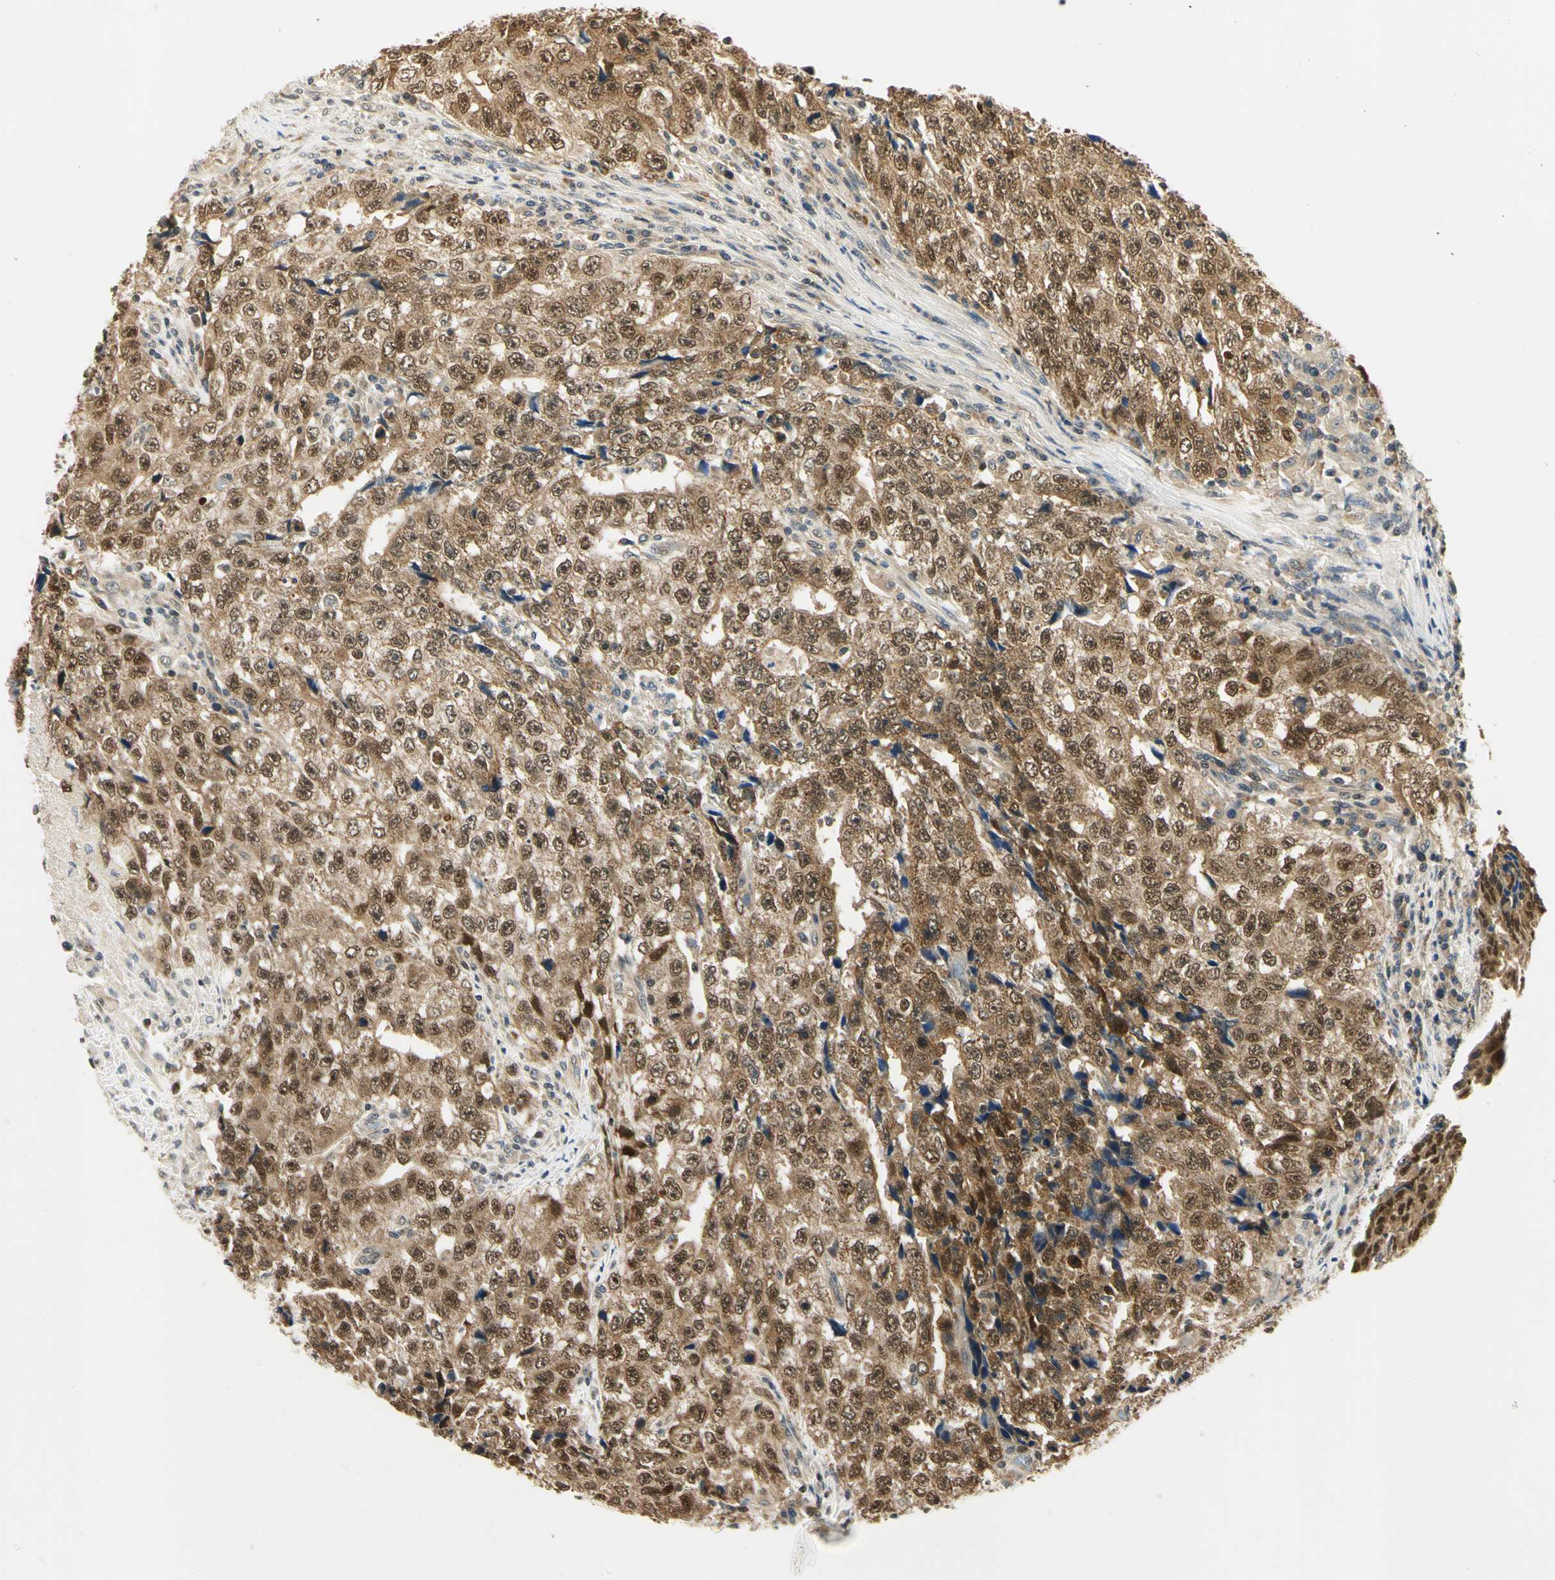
{"staining": {"intensity": "strong", "quantity": ">75%", "location": "cytoplasmic/membranous"}, "tissue": "testis cancer", "cell_type": "Tumor cells", "image_type": "cancer", "snomed": [{"axis": "morphology", "description": "Necrosis, NOS"}, {"axis": "morphology", "description": "Carcinoma, Embryonal, NOS"}, {"axis": "topography", "description": "Testis"}], "caption": "Immunohistochemical staining of embryonal carcinoma (testis) demonstrates high levels of strong cytoplasmic/membranous protein positivity in about >75% of tumor cells. The staining was performed using DAB to visualize the protein expression in brown, while the nuclei were stained in blue with hematoxylin (Magnification: 20x).", "gene": "PDK2", "patient": {"sex": "male", "age": 19}}